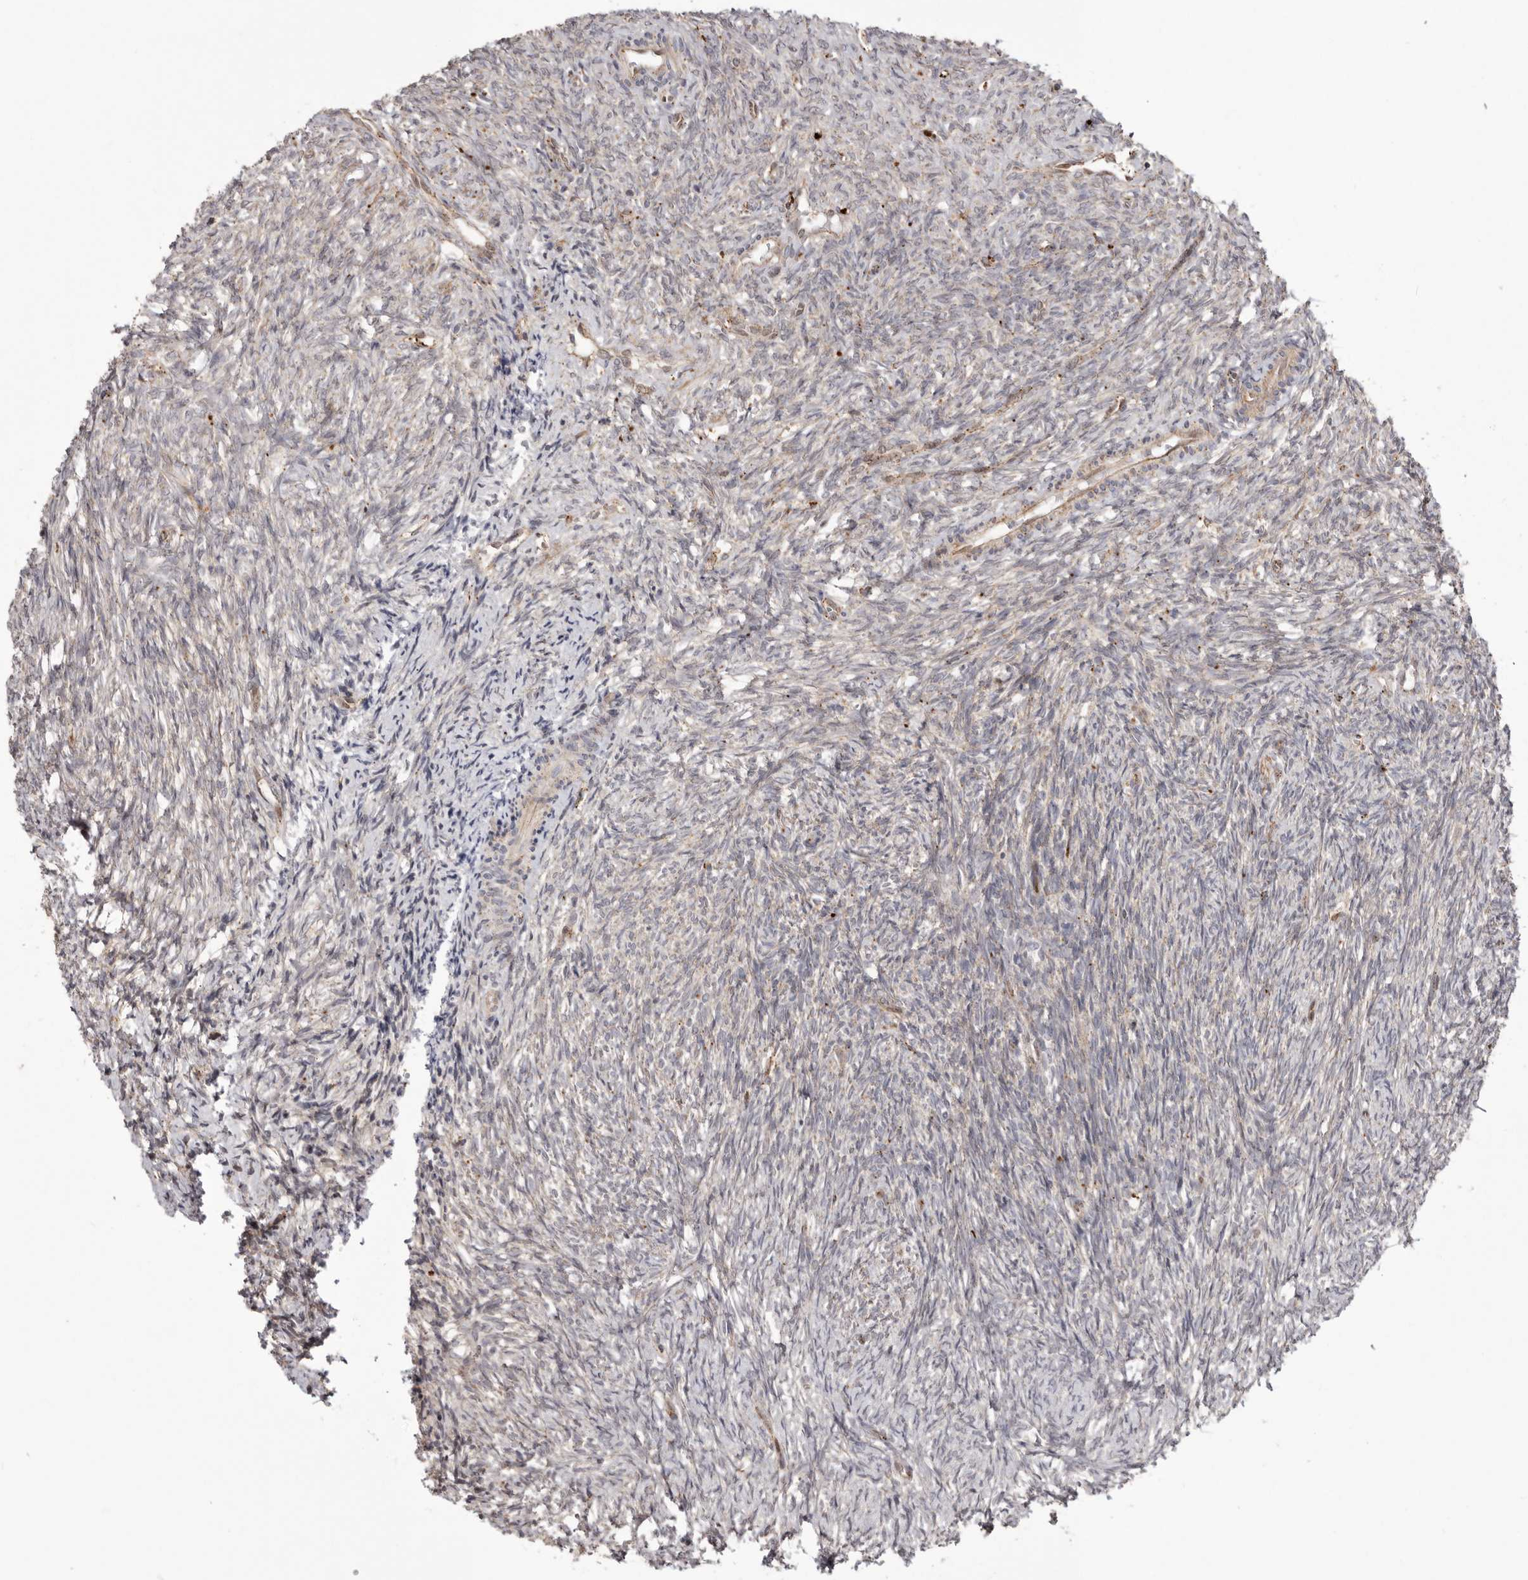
{"staining": {"intensity": "weak", "quantity": "25%-75%", "location": "cytoplasmic/membranous"}, "tissue": "ovary", "cell_type": "Ovarian stroma cells", "image_type": "normal", "snomed": [{"axis": "morphology", "description": "Normal tissue, NOS"}, {"axis": "topography", "description": "Ovary"}], "caption": "Ovary stained with a protein marker exhibits weak staining in ovarian stroma cells.", "gene": "NUP43", "patient": {"sex": "female", "age": 41}}